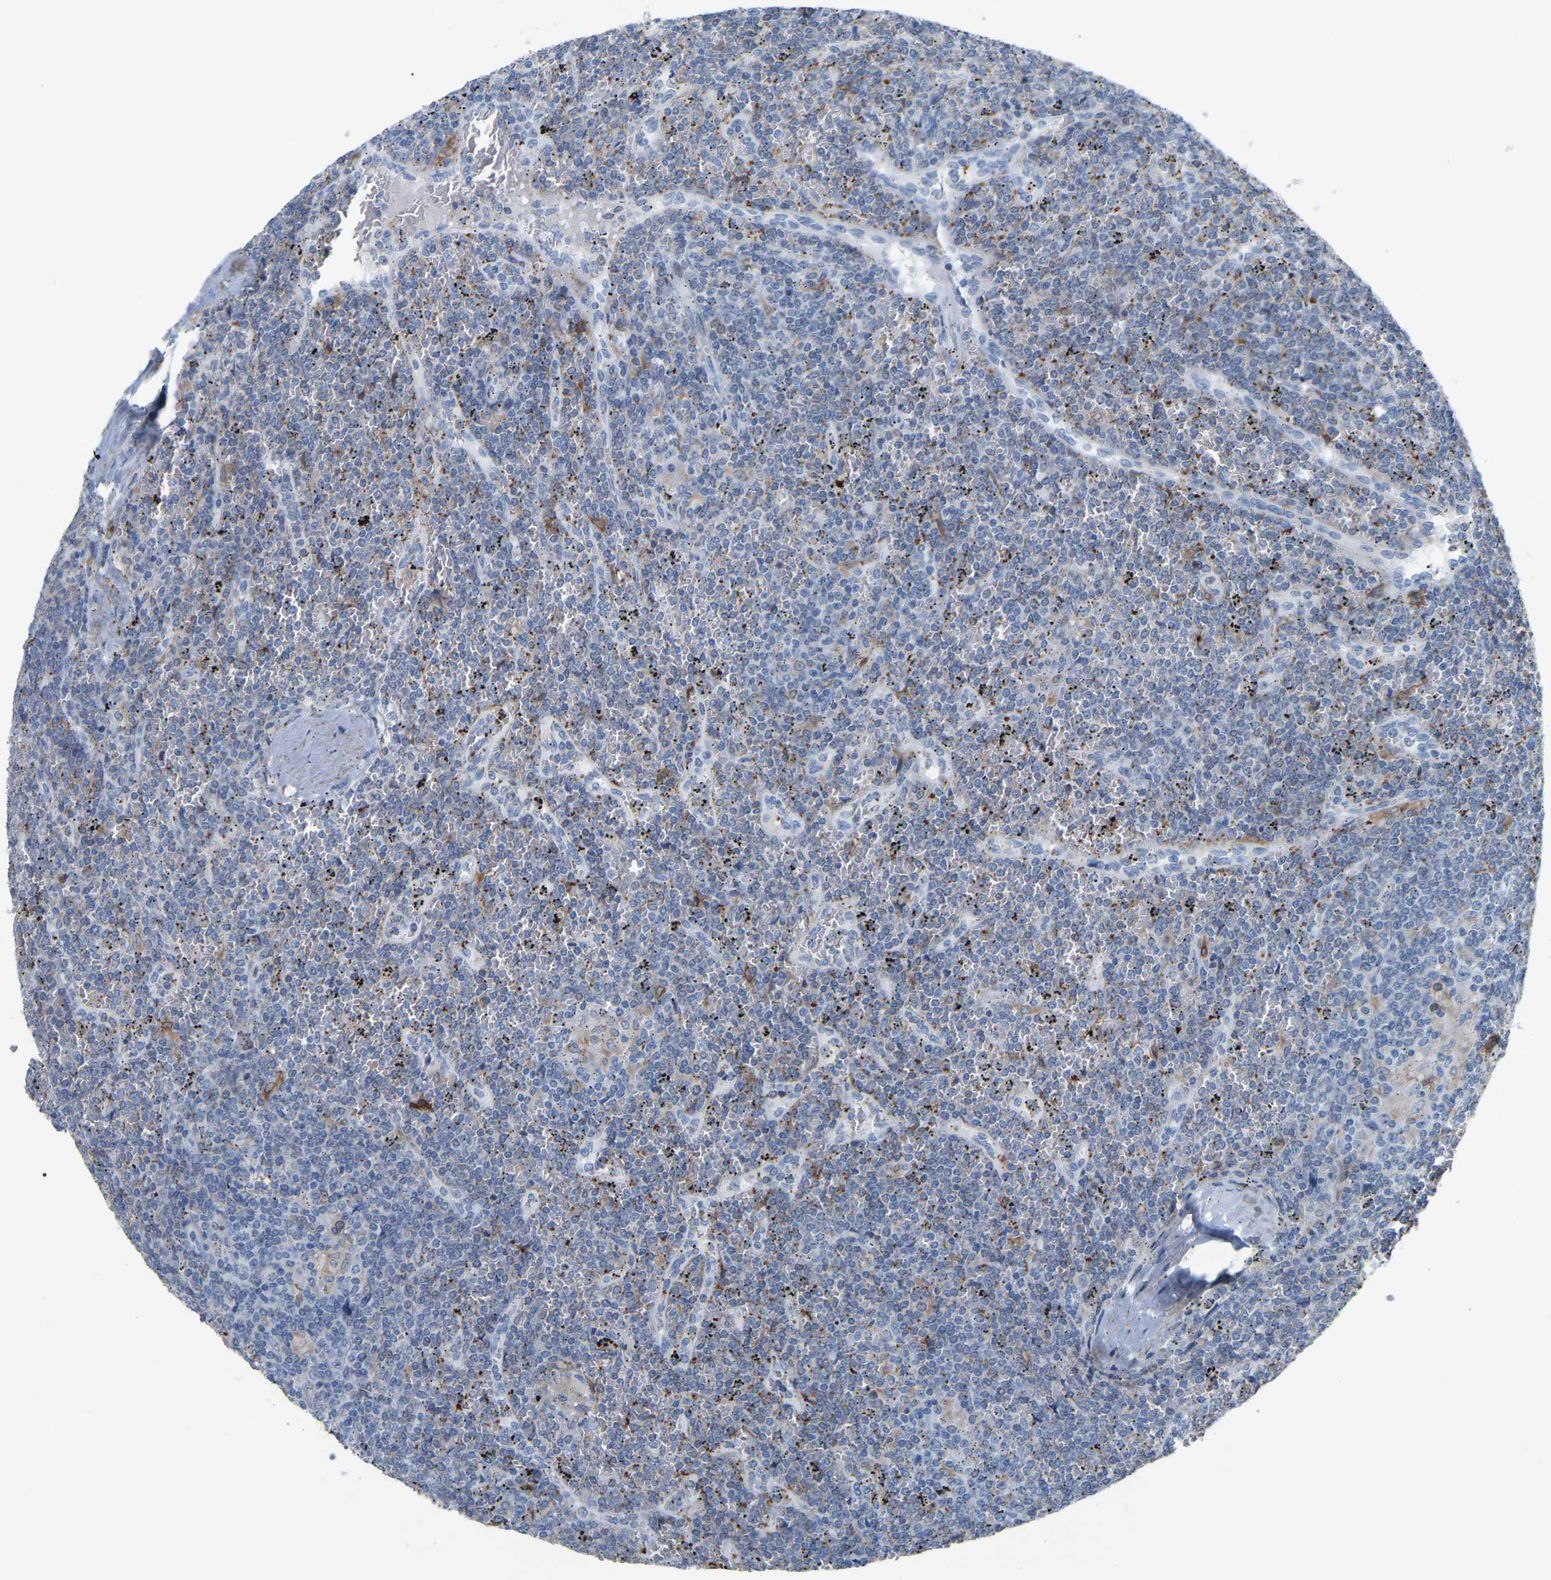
{"staining": {"intensity": "negative", "quantity": "none", "location": "none"}, "tissue": "lymphoma", "cell_type": "Tumor cells", "image_type": "cancer", "snomed": [{"axis": "morphology", "description": "Malignant lymphoma, non-Hodgkin's type, Low grade"}, {"axis": "topography", "description": "Spleen"}], "caption": "Malignant lymphoma, non-Hodgkin's type (low-grade) stained for a protein using immunohistochemistry (IHC) demonstrates no expression tumor cells.", "gene": "PTGS1", "patient": {"sex": "female", "age": 19}}